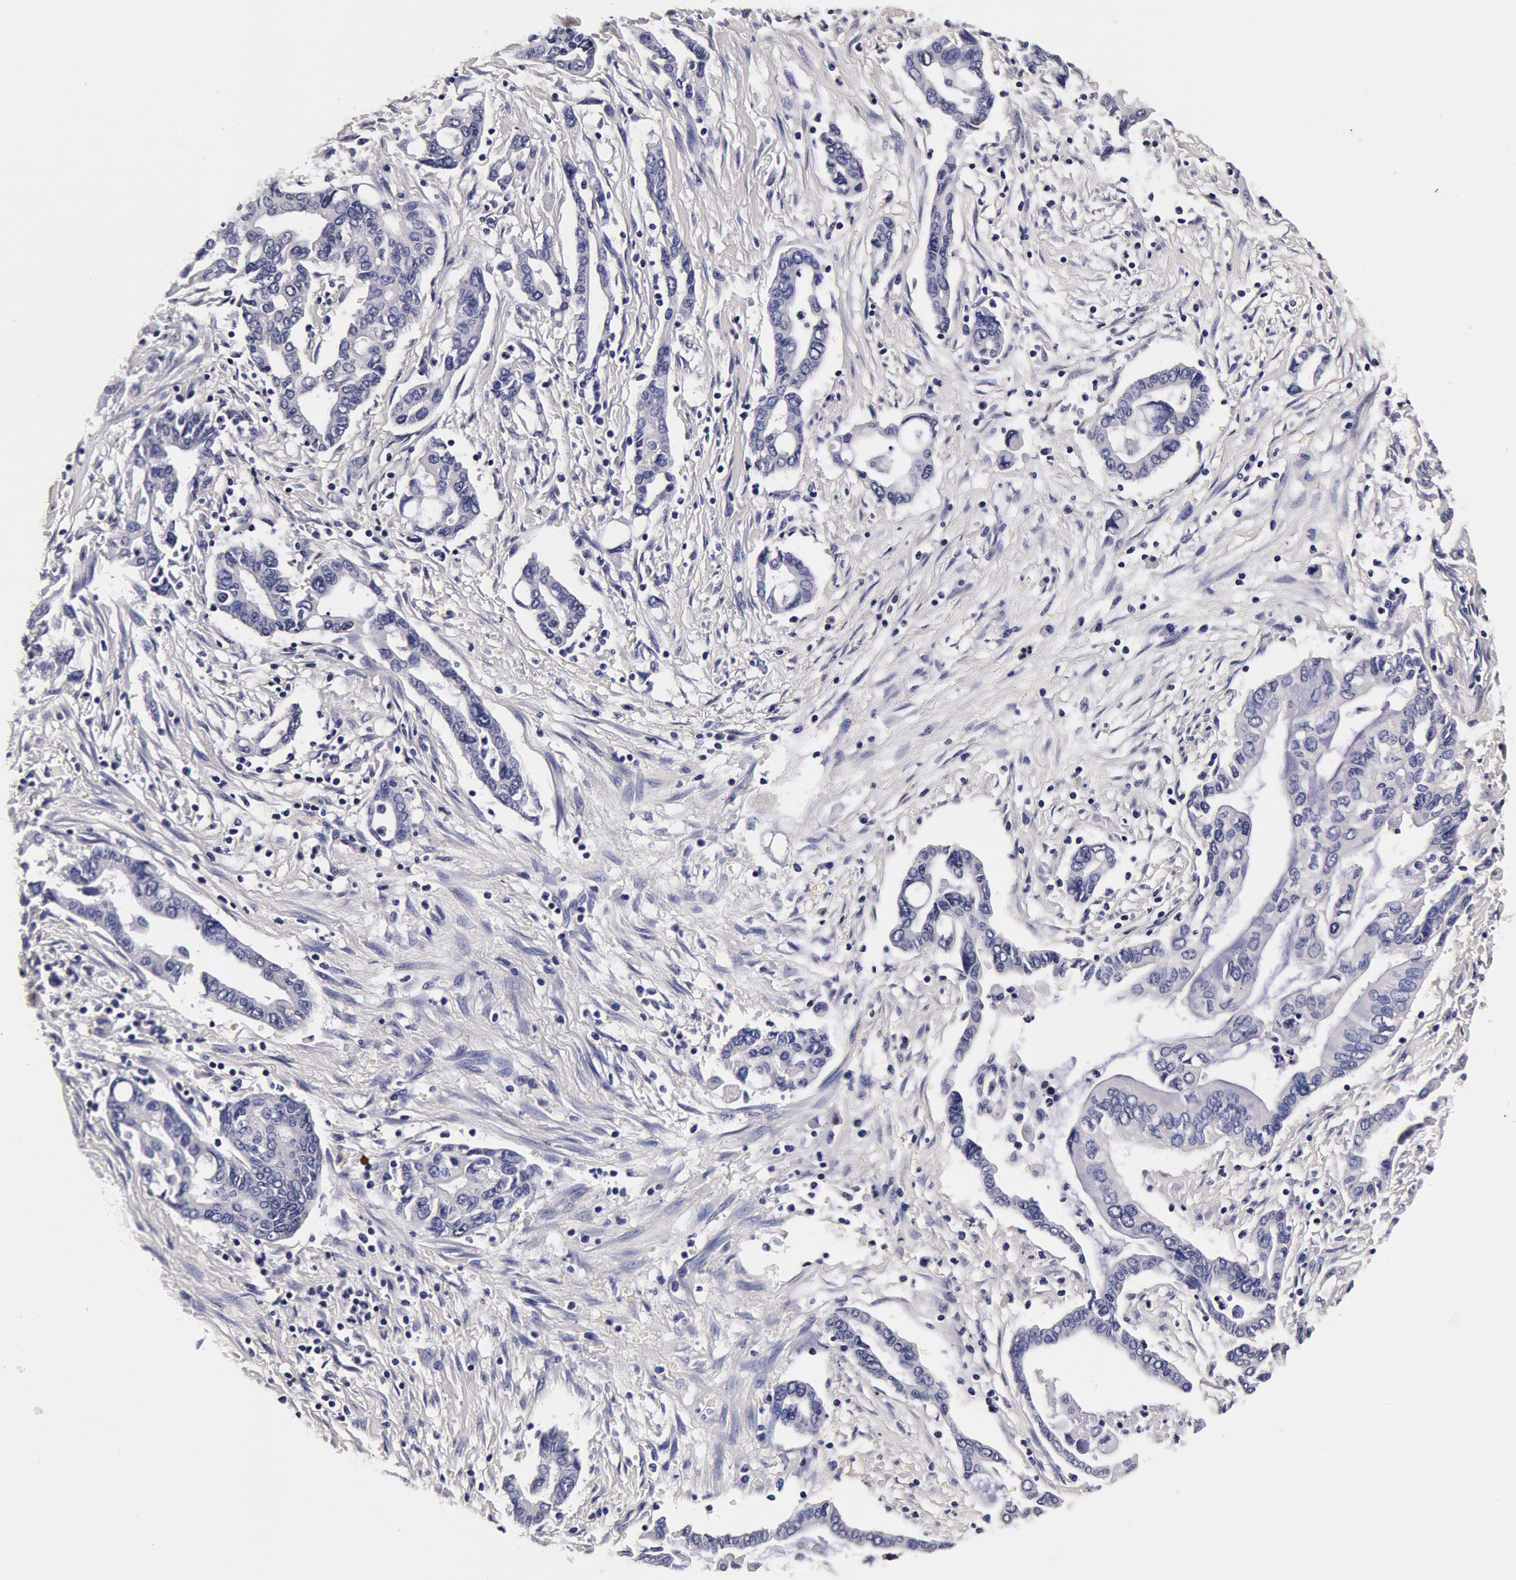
{"staining": {"intensity": "negative", "quantity": "none", "location": "none"}, "tissue": "pancreatic cancer", "cell_type": "Tumor cells", "image_type": "cancer", "snomed": [{"axis": "morphology", "description": "Adenocarcinoma, NOS"}, {"axis": "topography", "description": "Pancreas"}], "caption": "The micrograph reveals no staining of tumor cells in pancreatic cancer. (Brightfield microscopy of DAB (3,3'-diaminobenzidine) immunohistochemistry (IHC) at high magnification).", "gene": "CCDC22", "patient": {"sex": "female", "age": 57}}